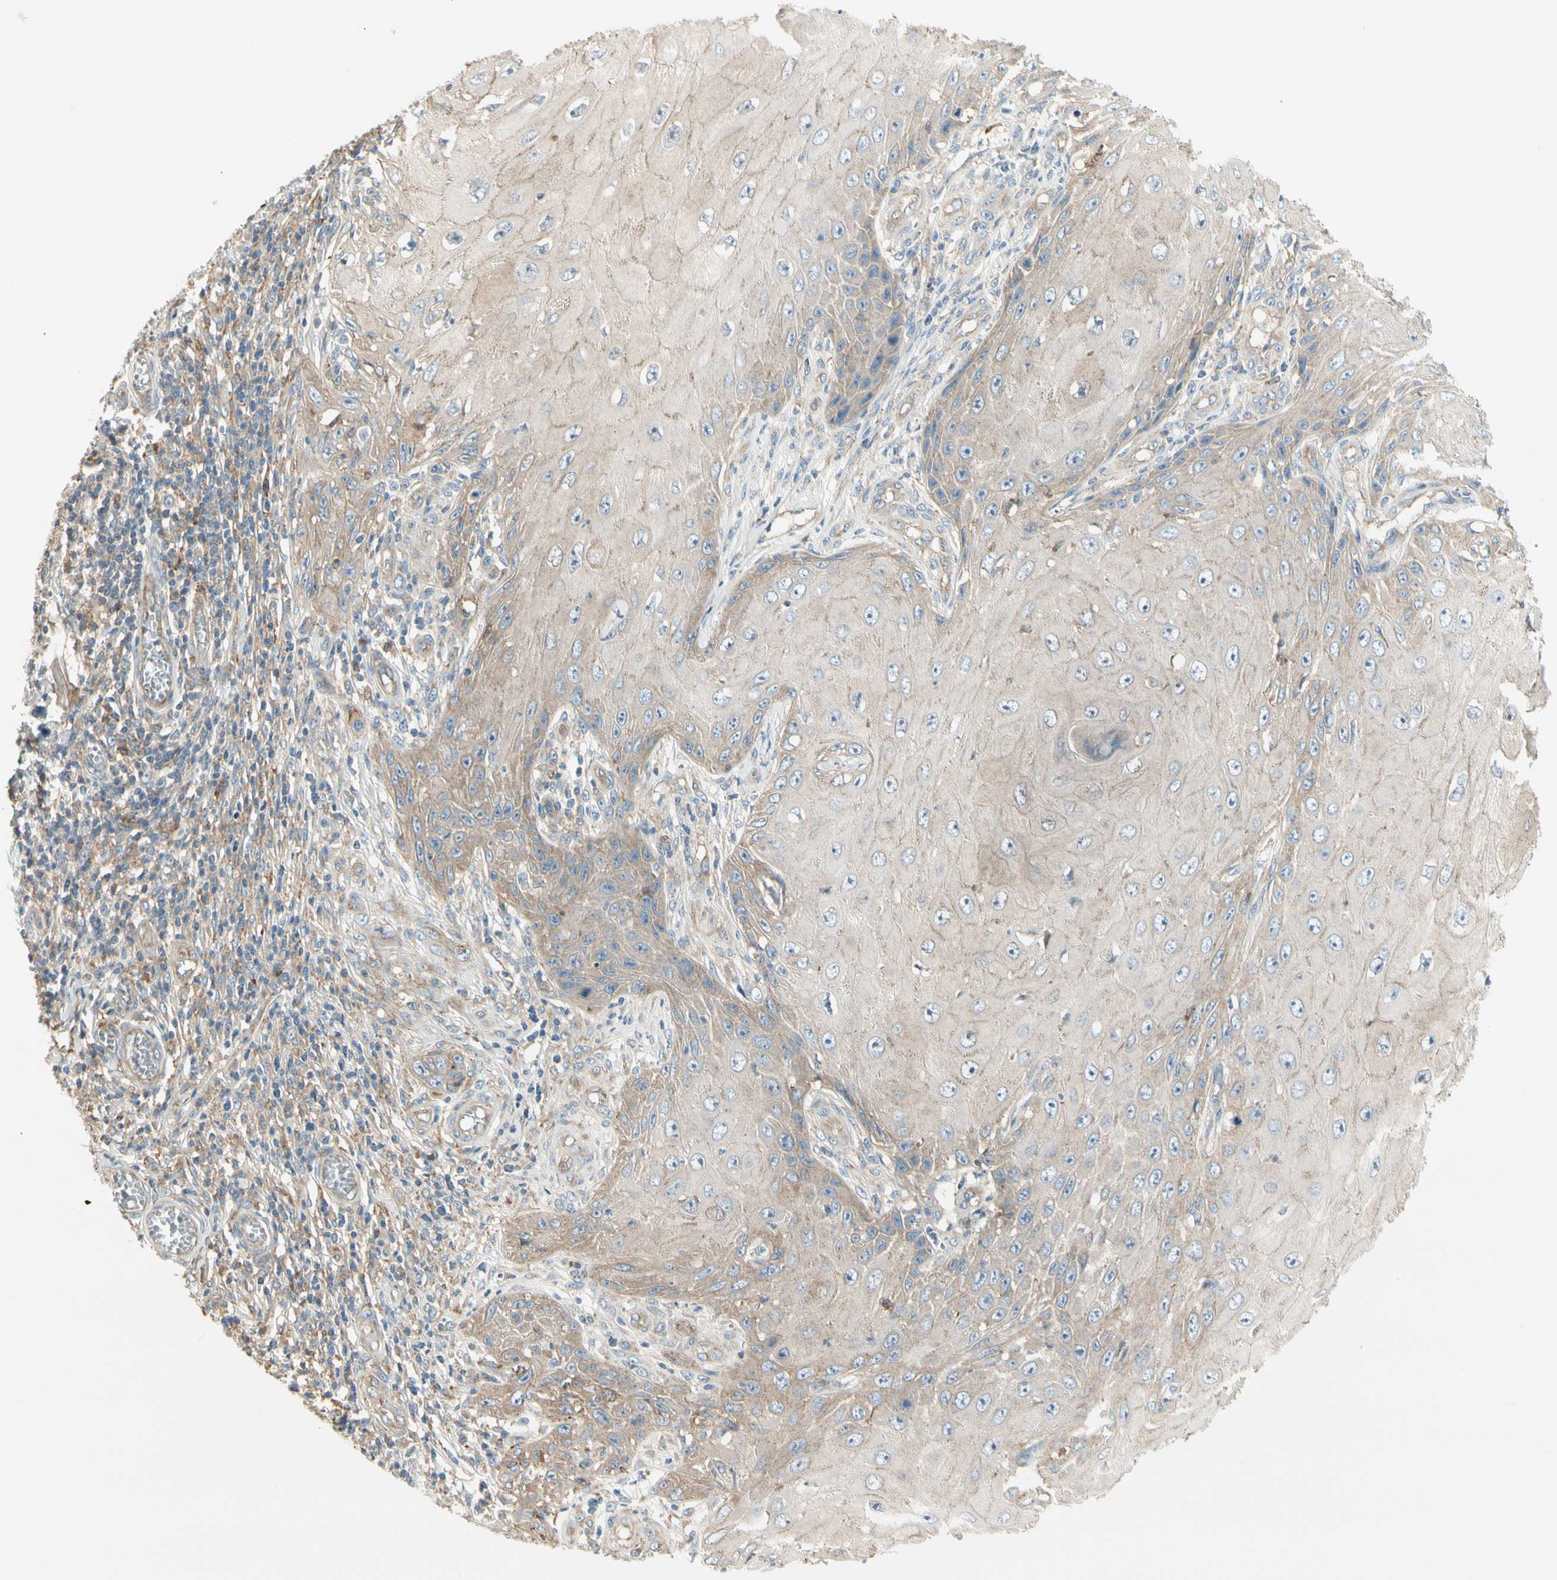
{"staining": {"intensity": "weak", "quantity": "25%-75%", "location": "cytoplasmic/membranous"}, "tissue": "skin cancer", "cell_type": "Tumor cells", "image_type": "cancer", "snomed": [{"axis": "morphology", "description": "Squamous cell carcinoma, NOS"}, {"axis": "topography", "description": "Skin"}], "caption": "A brown stain shows weak cytoplasmic/membranous expression of a protein in human skin squamous cell carcinoma tumor cells. The protein is stained brown, and the nuclei are stained in blue (DAB (3,3'-diaminobenzidine) IHC with brightfield microscopy, high magnification).", "gene": "AGFG1", "patient": {"sex": "female", "age": 73}}